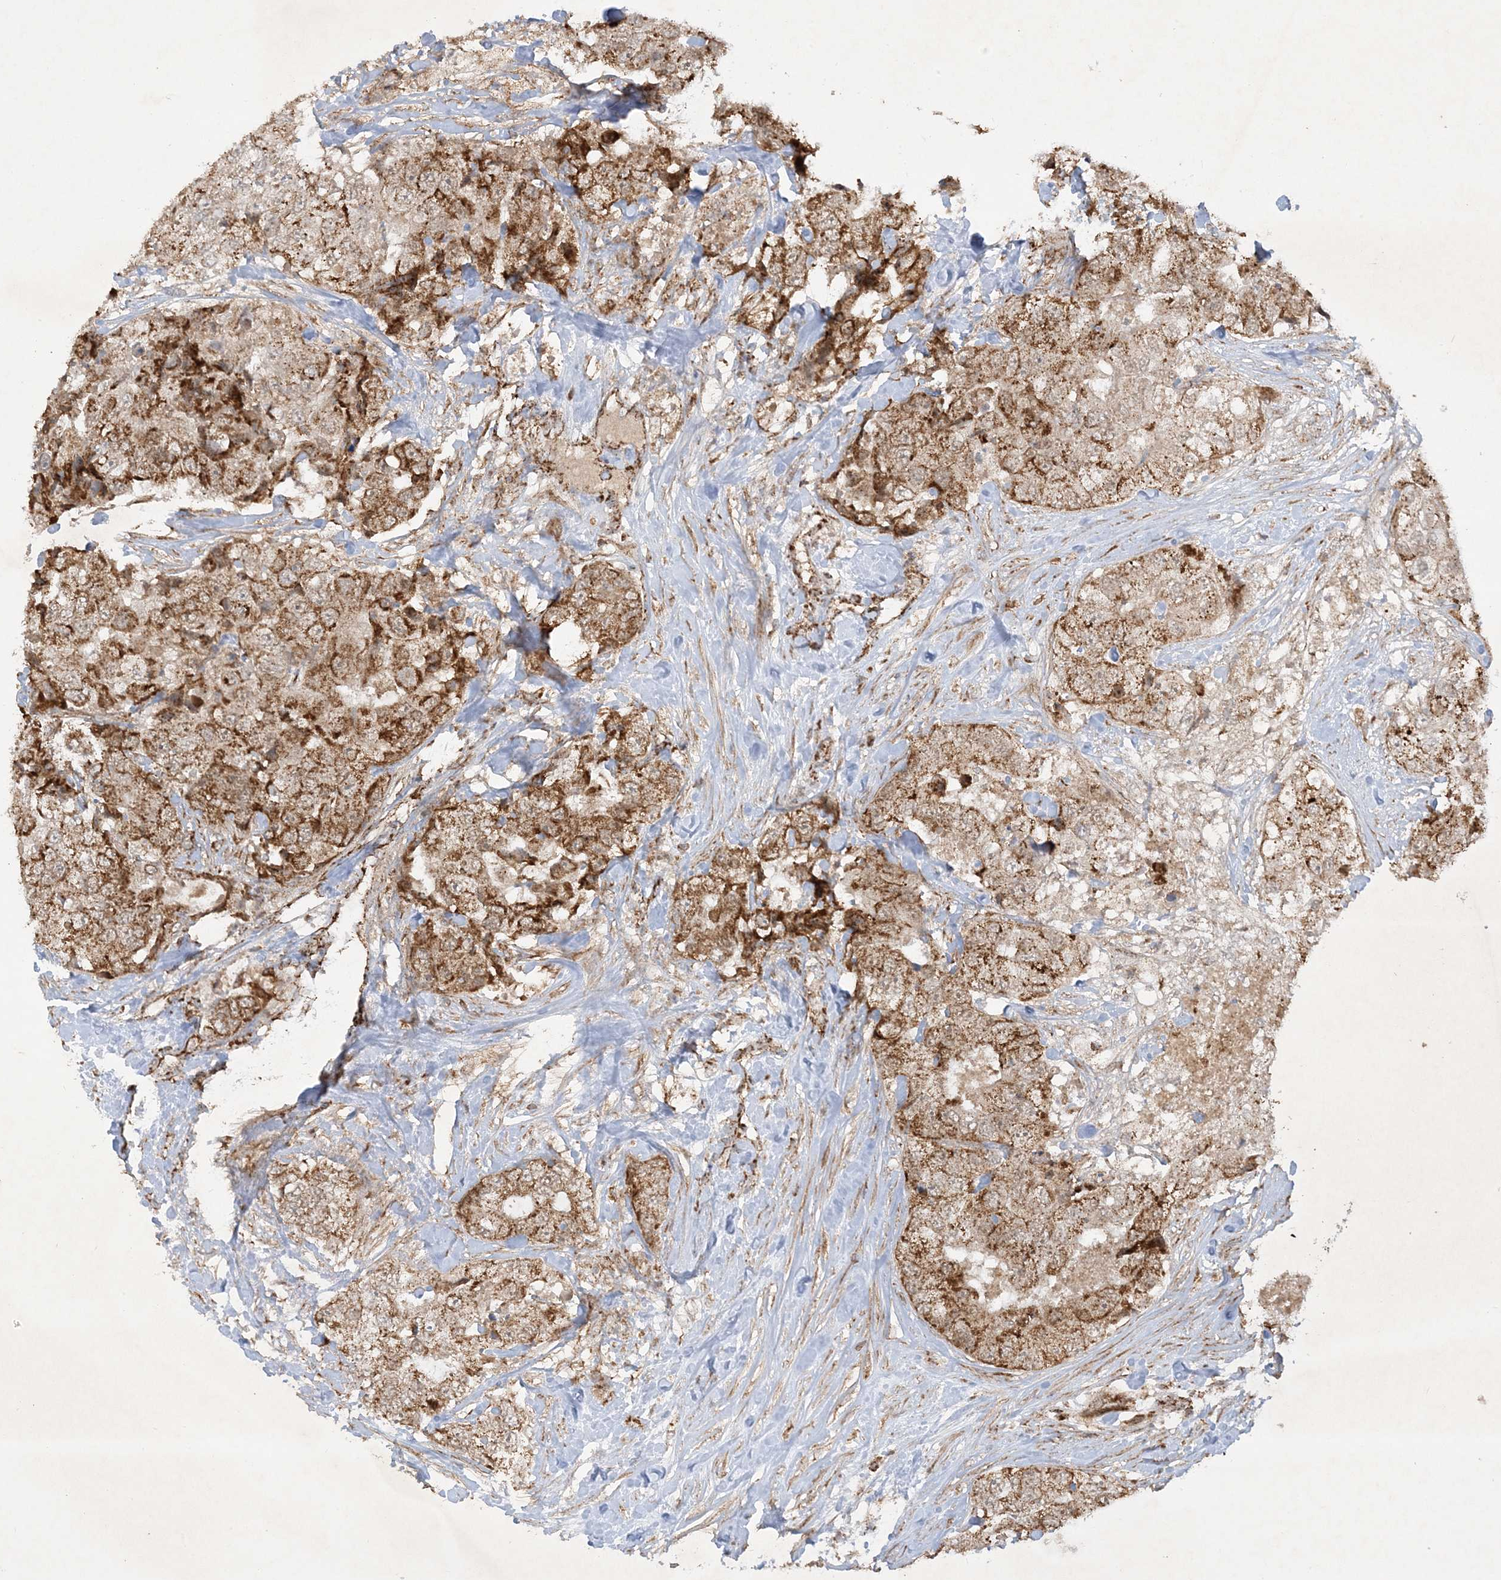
{"staining": {"intensity": "moderate", "quantity": ">75%", "location": "cytoplasmic/membranous"}, "tissue": "breast cancer", "cell_type": "Tumor cells", "image_type": "cancer", "snomed": [{"axis": "morphology", "description": "Duct carcinoma"}, {"axis": "topography", "description": "Breast"}], "caption": "High-magnification brightfield microscopy of breast cancer stained with DAB (3,3'-diaminobenzidine) (brown) and counterstained with hematoxylin (blue). tumor cells exhibit moderate cytoplasmic/membranous expression is present in about>75% of cells.", "gene": "NDUFAF3", "patient": {"sex": "female", "age": 62}}